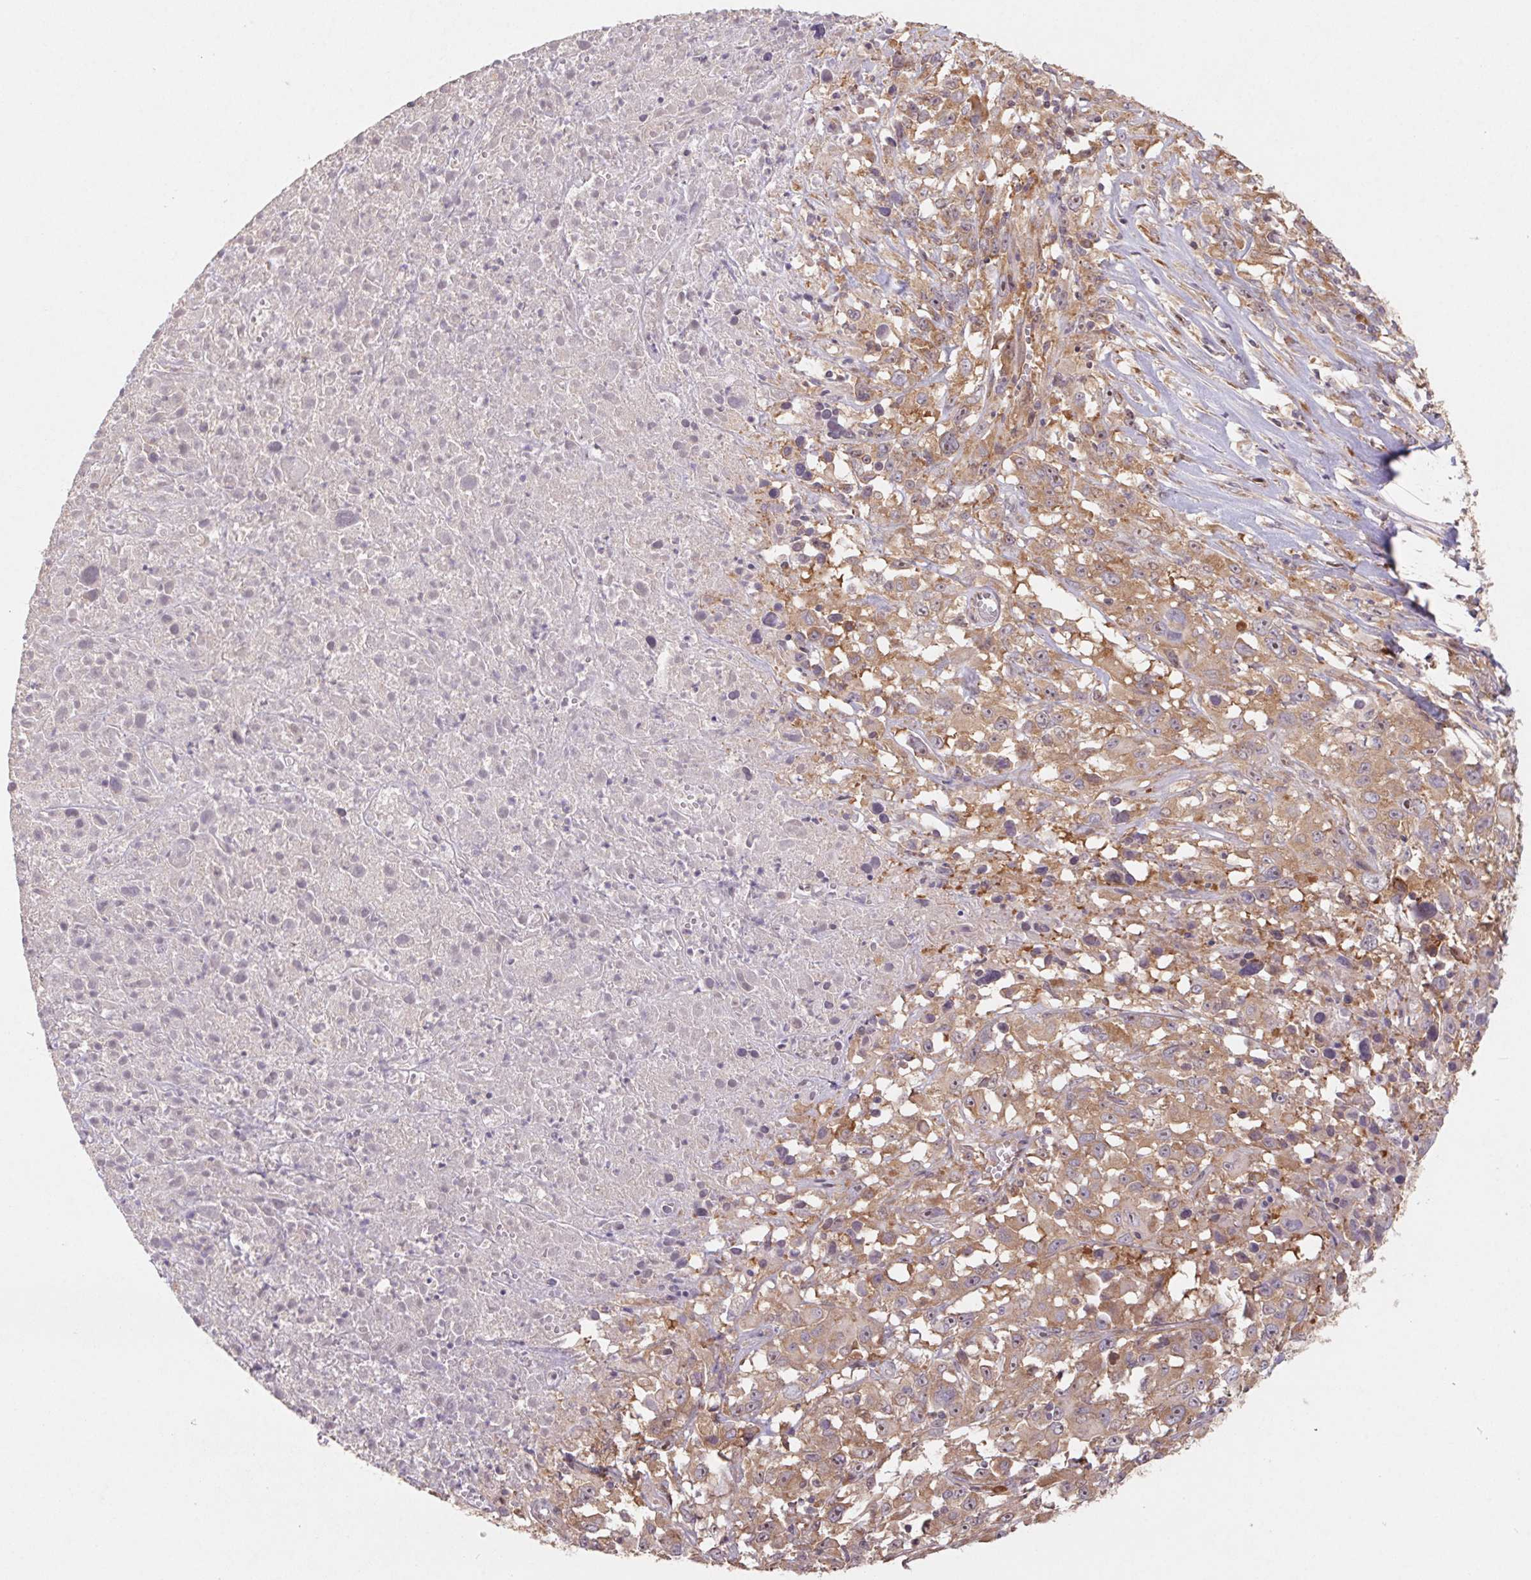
{"staining": {"intensity": "moderate", "quantity": ">75%", "location": "cytoplasmic/membranous,nuclear"}, "tissue": "melanoma", "cell_type": "Tumor cells", "image_type": "cancer", "snomed": [{"axis": "morphology", "description": "Malignant melanoma, Metastatic site"}, {"axis": "topography", "description": "Soft tissue"}], "caption": "High-power microscopy captured an immunohistochemistry (IHC) photomicrograph of malignant melanoma (metastatic site), revealing moderate cytoplasmic/membranous and nuclear expression in approximately >75% of tumor cells.", "gene": "RPL27A", "patient": {"sex": "male", "age": 50}}